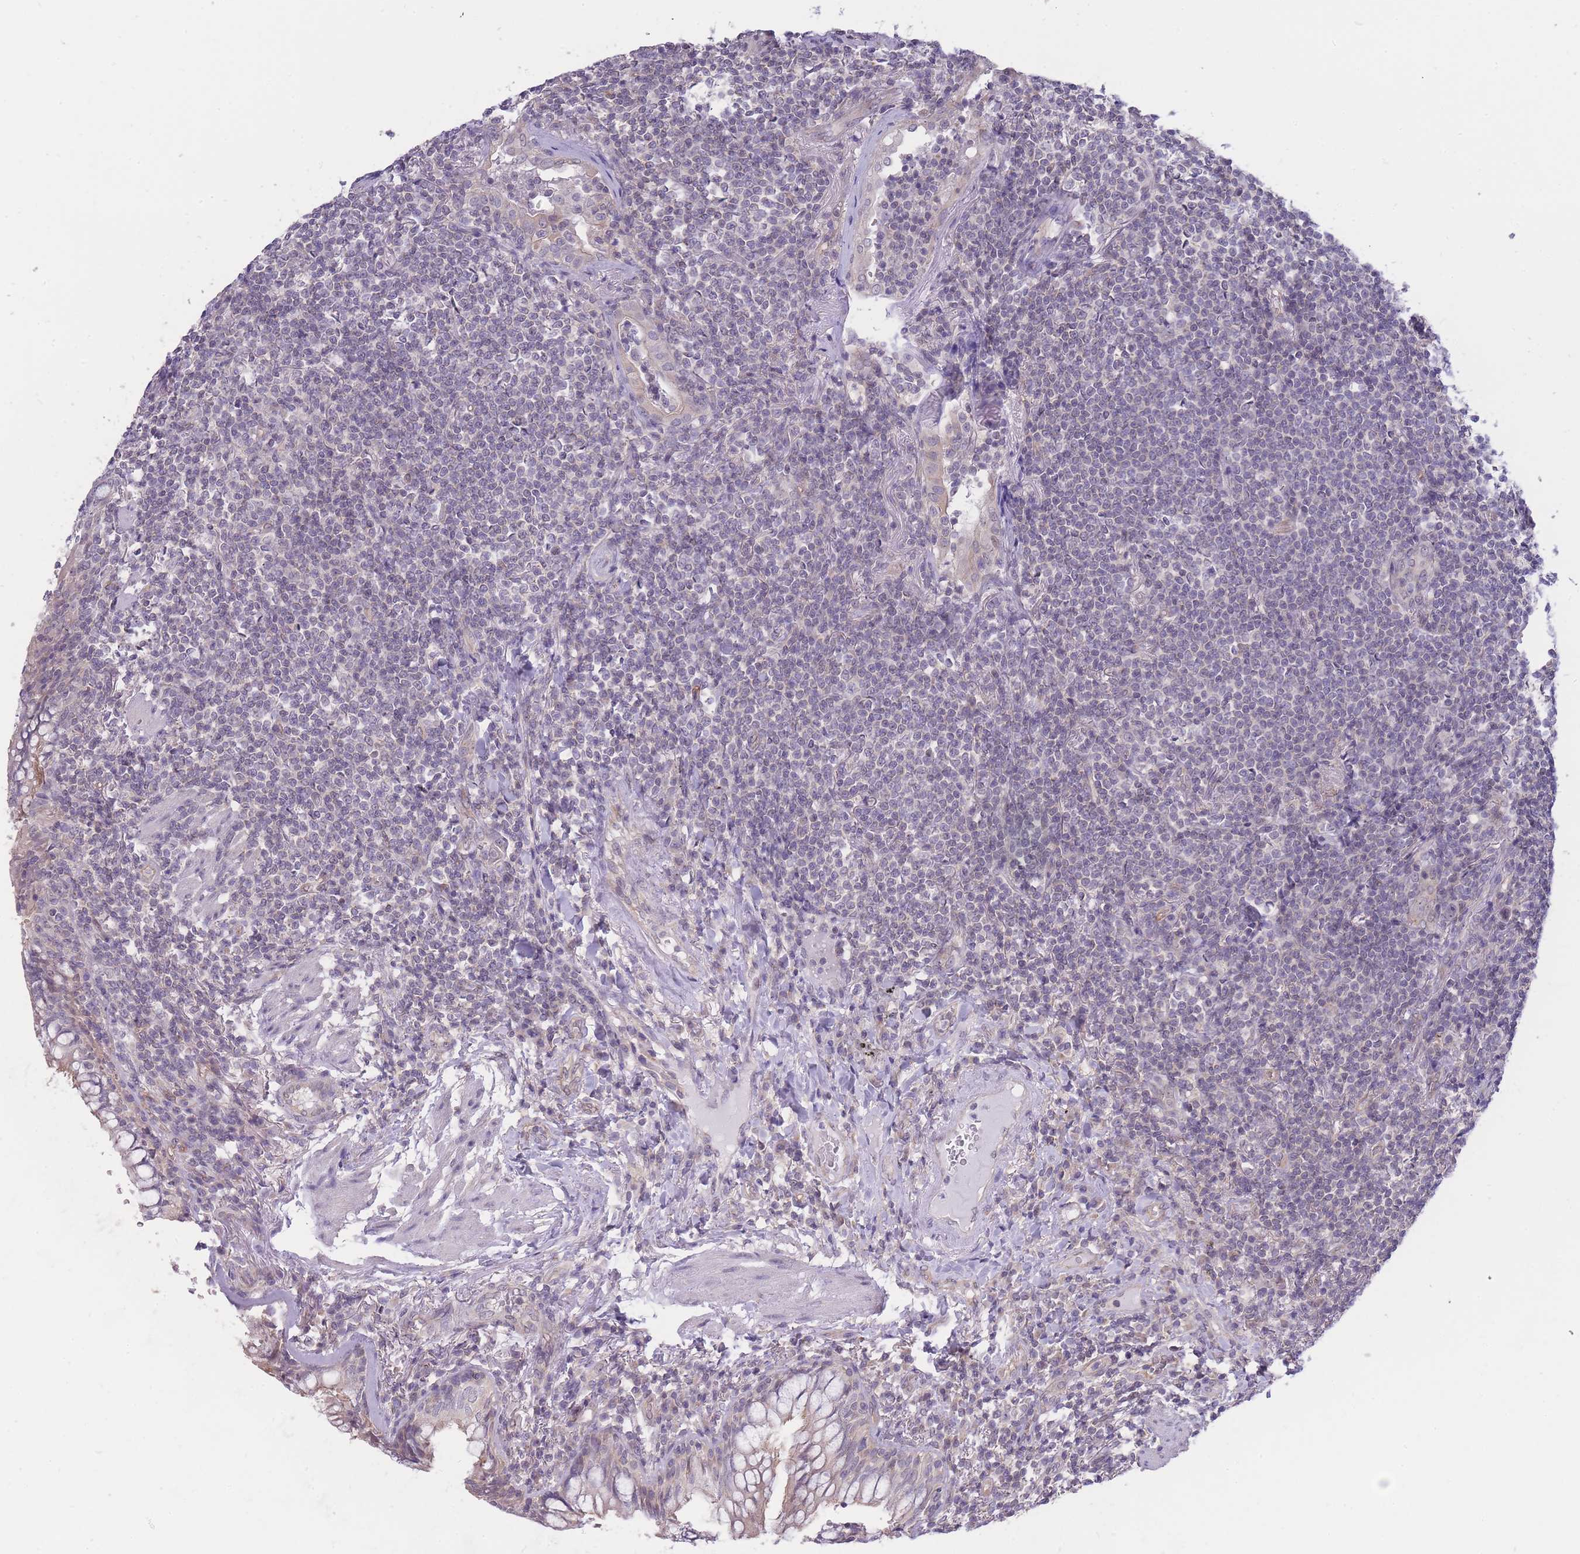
{"staining": {"intensity": "negative", "quantity": "none", "location": "none"}, "tissue": "lymphoma", "cell_type": "Tumor cells", "image_type": "cancer", "snomed": [{"axis": "morphology", "description": "Malignant lymphoma, non-Hodgkin's type, Low grade"}, {"axis": "topography", "description": "Lung"}], "caption": "Tumor cells are negative for protein expression in human malignant lymphoma, non-Hodgkin's type (low-grade).", "gene": "C19orf25", "patient": {"sex": "female", "age": 71}}